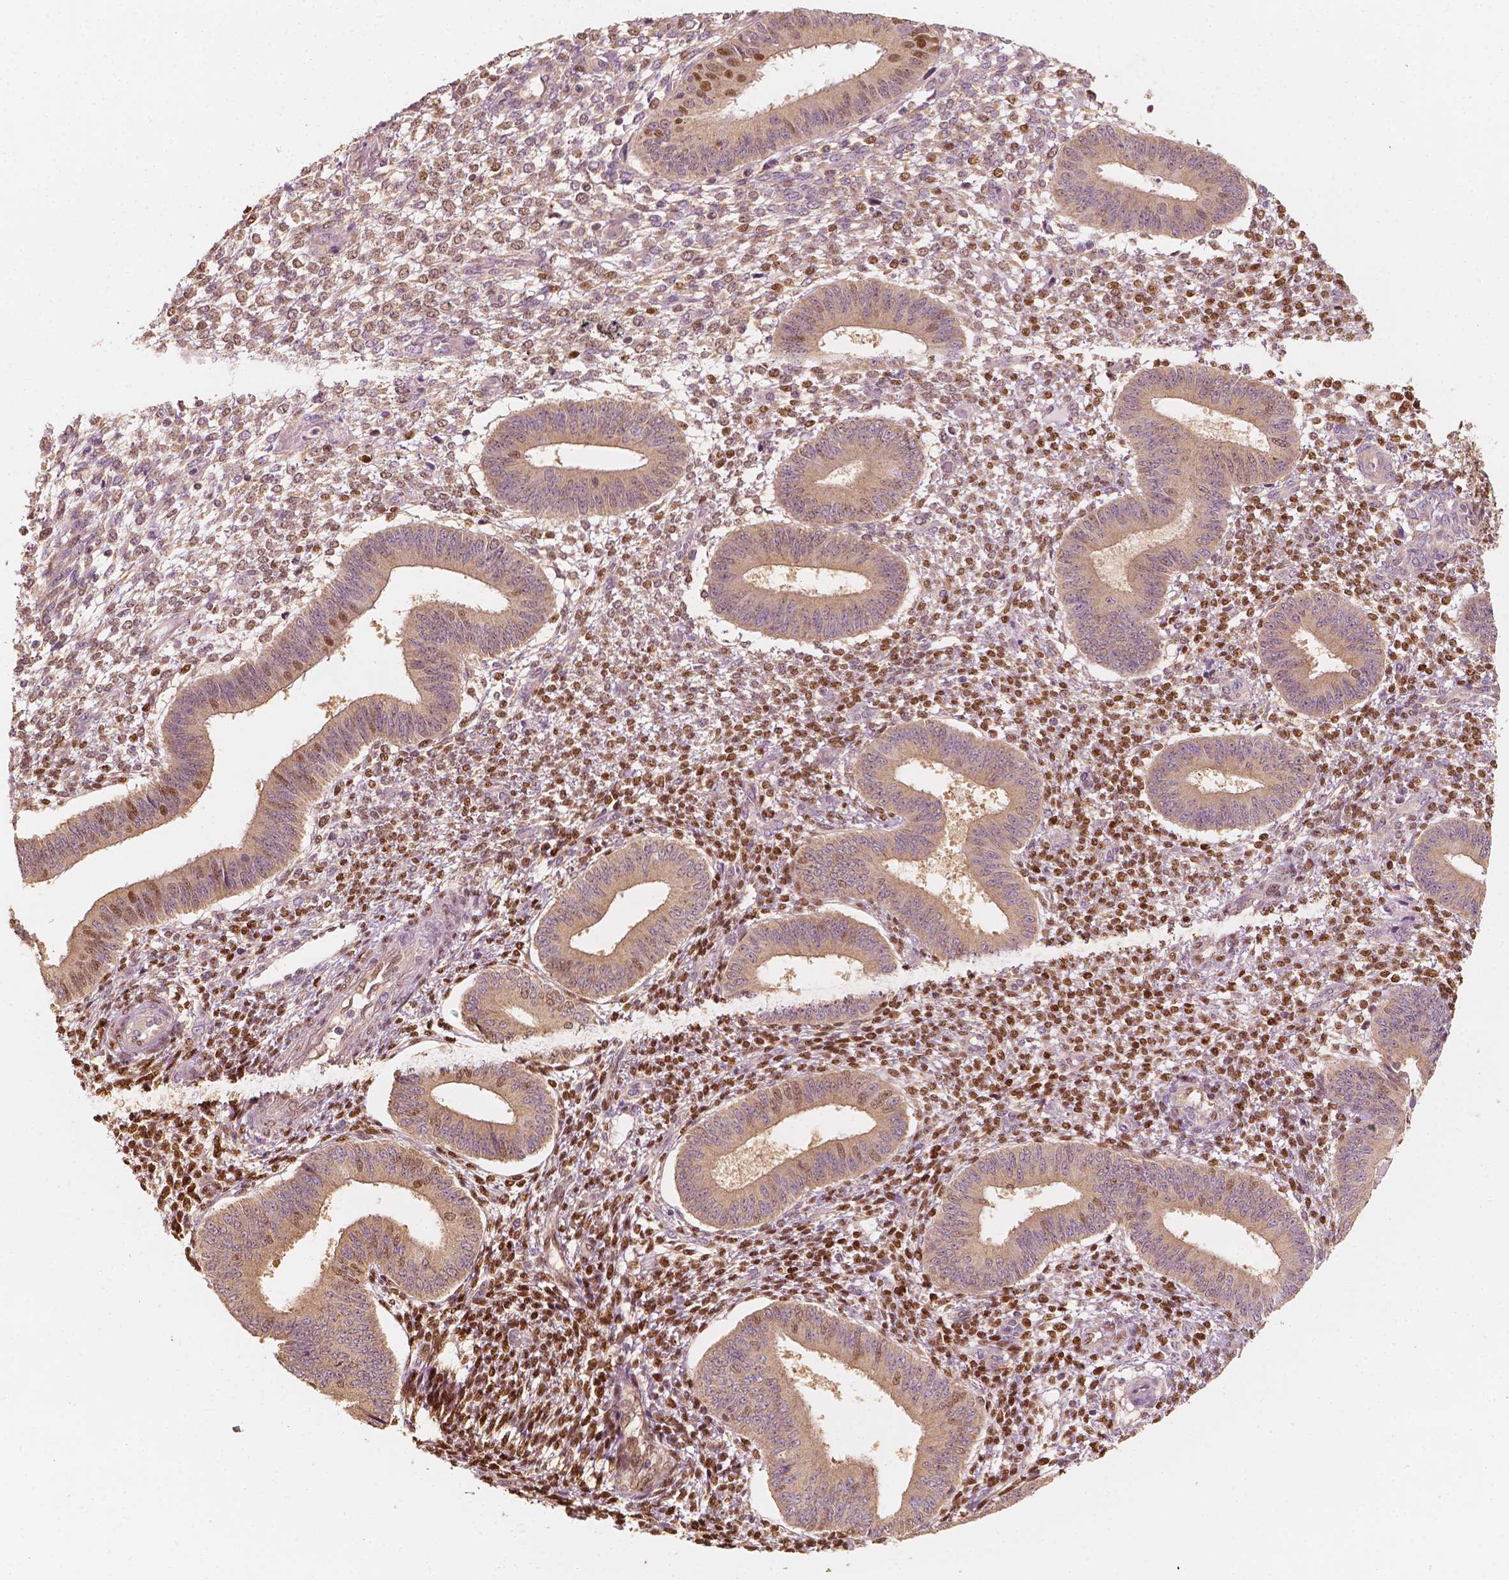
{"staining": {"intensity": "moderate", "quantity": ">75%", "location": "nuclear"}, "tissue": "endometrium", "cell_type": "Cells in endometrial stroma", "image_type": "normal", "snomed": [{"axis": "morphology", "description": "Normal tissue, NOS"}, {"axis": "topography", "description": "Endometrium"}], "caption": "The histopathology image displays immunohistochemical staining of normal endometrium. There is moderate nuclear expression is seen in approximately >75% of cells in endometrial stroma. Immunohistochemistry stains the protein in brown and the nuclei are stained blue.", "gene": "TBC1D17", "patient": {"sex": "female", "age": 42}}